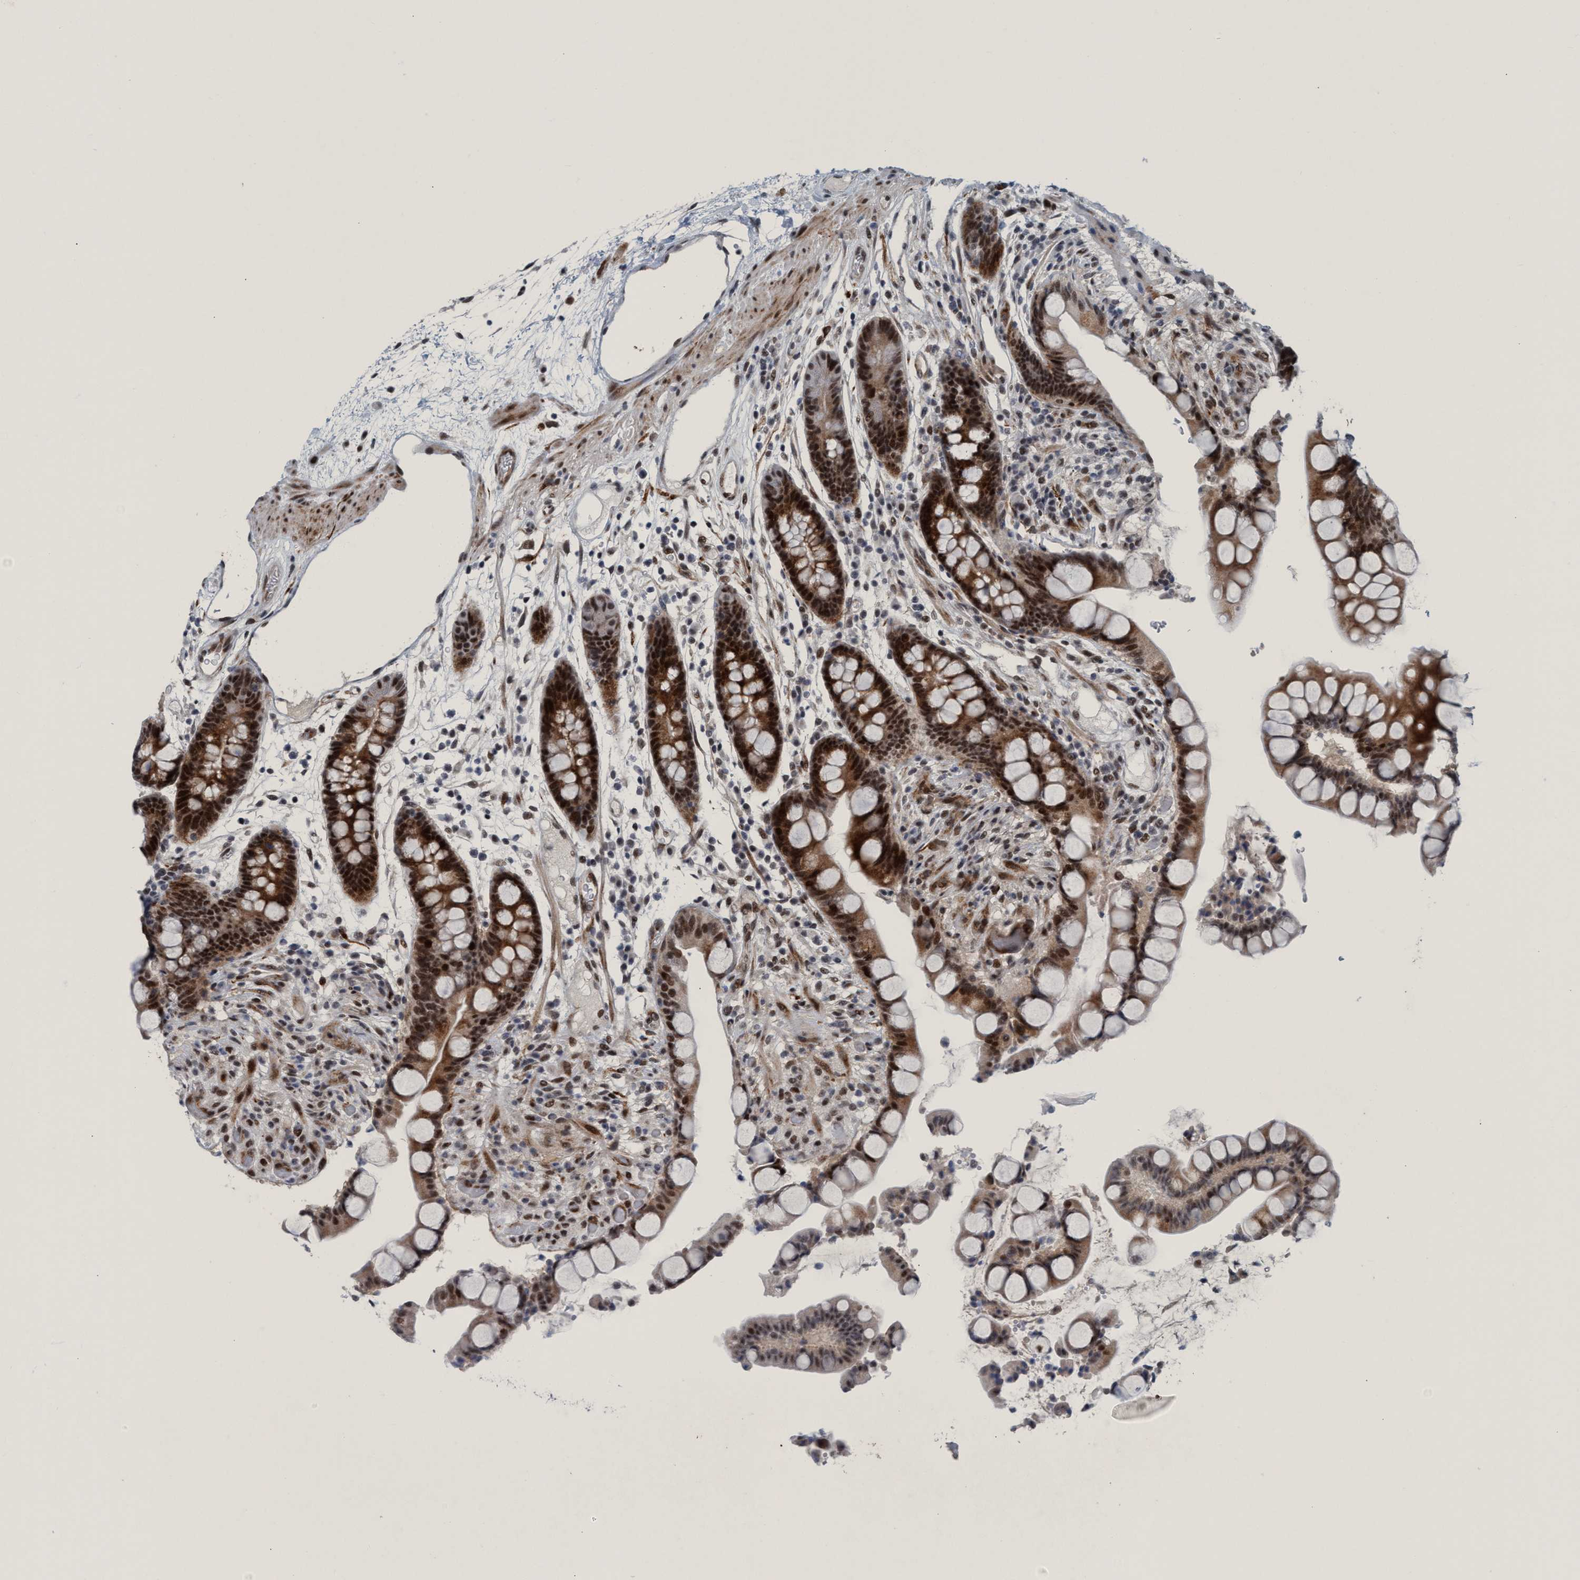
{"staining": {"intensity": "moderate", "quantity": ">75%", "location": "nuclear"}, "tissue": "colon", "cell_type": "Endothelial cells", "image_type": "normal", "snomed": [{"axis": "morphology", "description": "Normal tissue, NOS"}, {"axis": "topography", "description": "Colon"}], "caption": "Immunohistochemical staining of benign human colon displays >75% levels of moderate nuclear protein positivity in about >75% of endothelial cells. (DAB IHC with brightfield microscopy, high magnification).", "gene": "CWC27", "patient": {"sex": "male", "age": 73}}